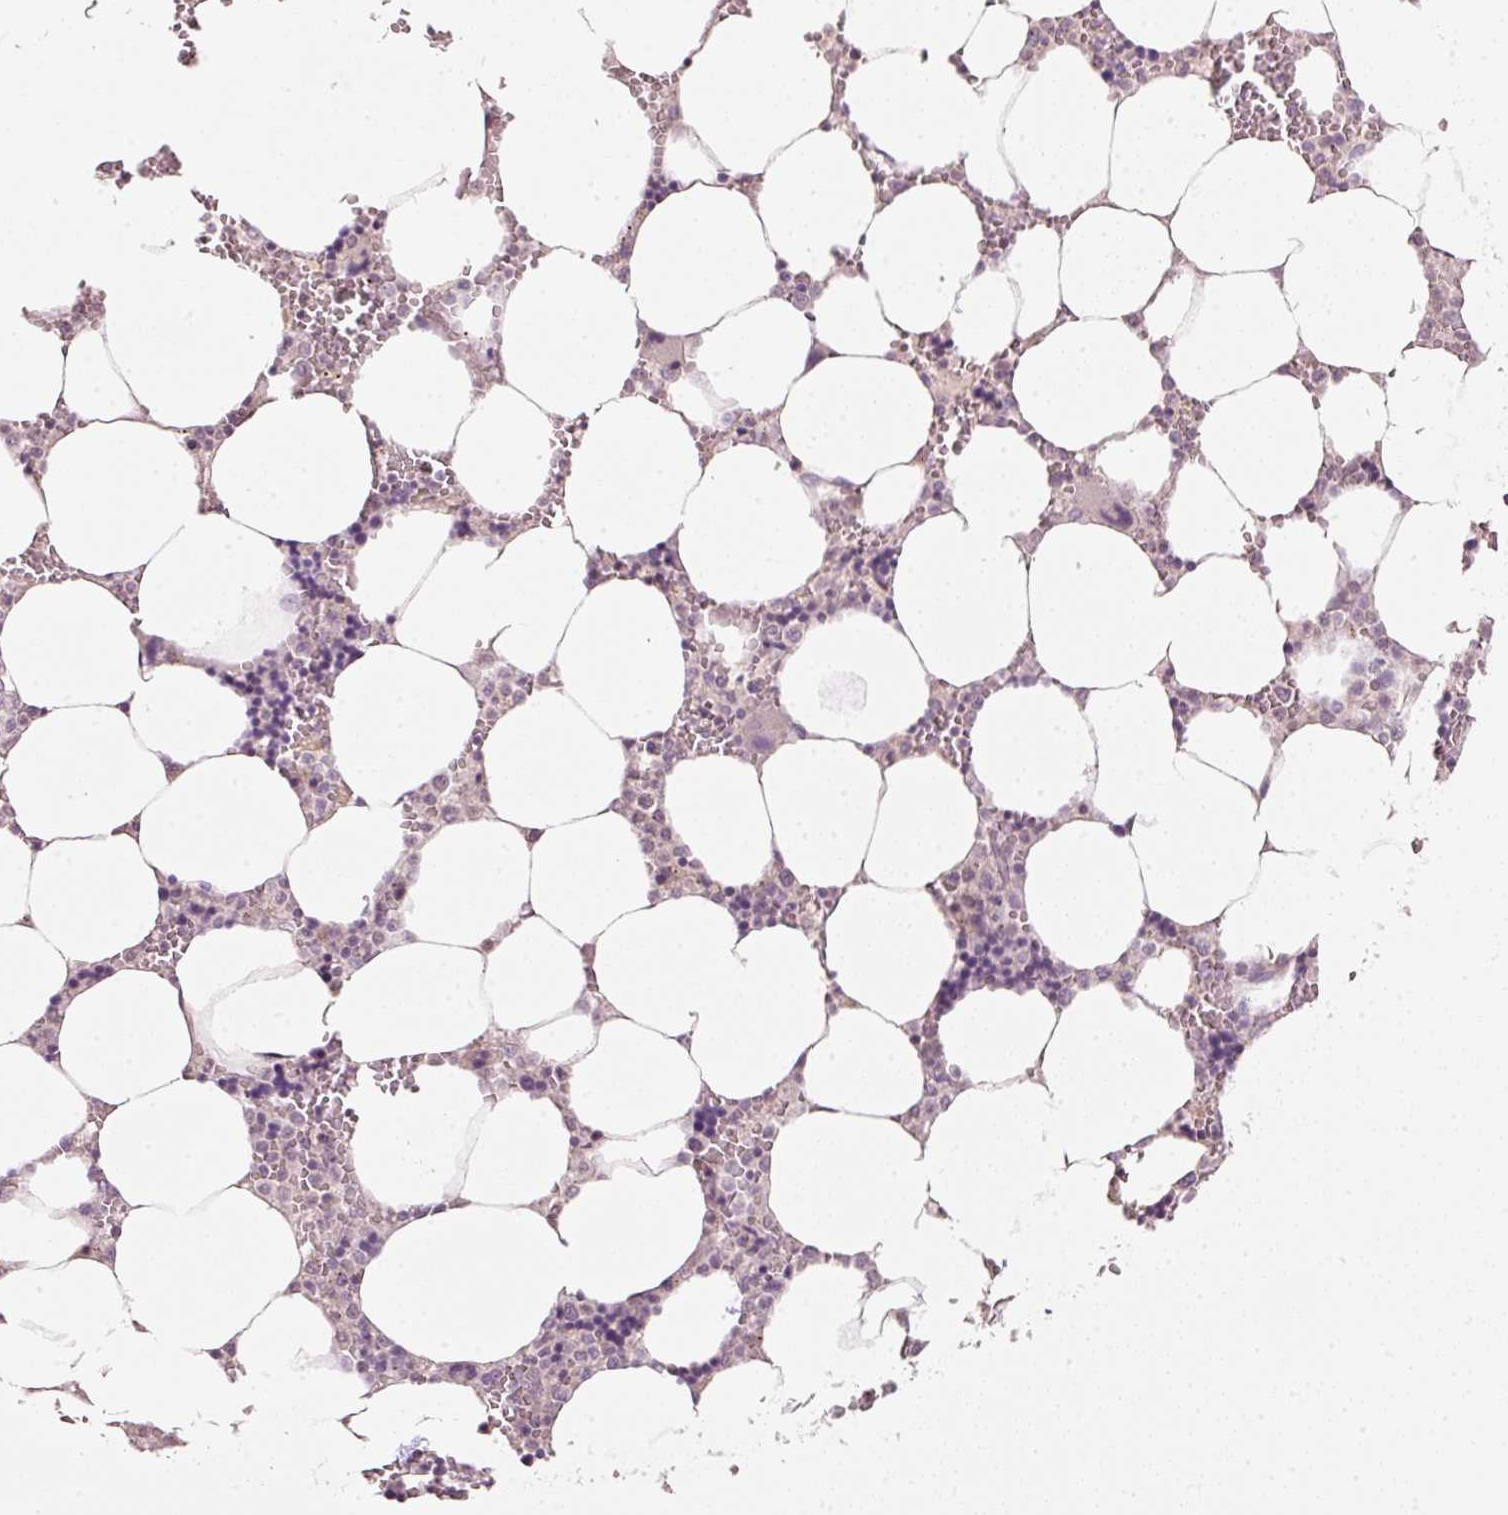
{"staining": {"intensity": "negative", "quantity": "none", "location": "none"}, "tissue": "bone marrow", "cell_type": "Hematopoietic cells", "image_type": "normal", "snomed": [{"axis": "morphology", "description": "Normal tissue, NOS"}, {"axis": "topography", "description": "Bone marrow"}], "caption": "High power microscopy image of an immunohistochemistry image of normal bone marrow, revealing no significant expression in hematopoietic cells. Nuclei are stained in blue.", "gene": "TOB2", "patient": {"sex": "male", "age": 64}}